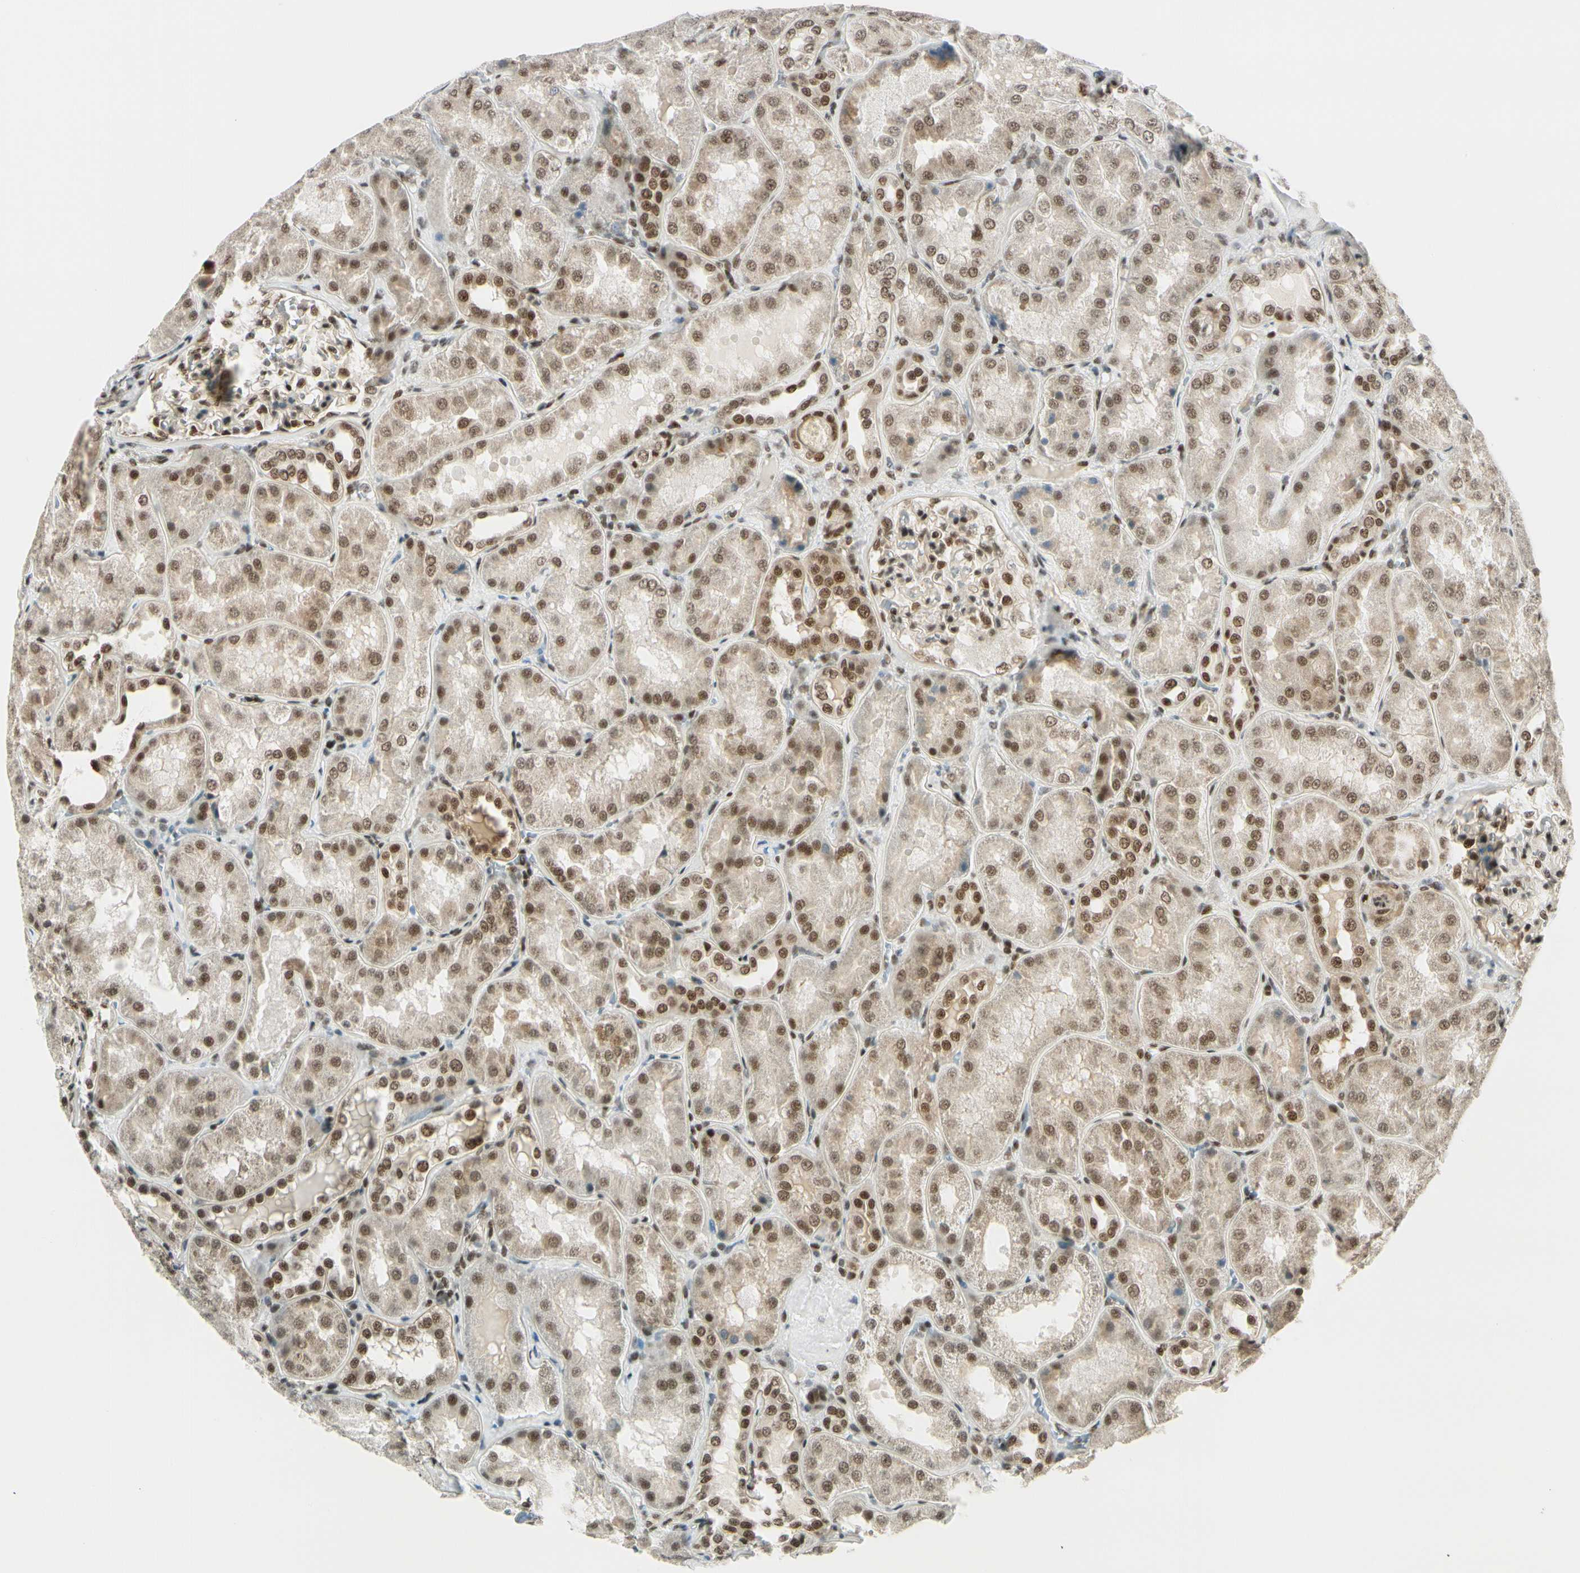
{"staining": {"intensity": "moderate", "quantity": ">75%", "location": "cytoplasmic/membranous,nuclear"}, "tissue": "kidney", "cell_type": "Cells in glomeruli", "image_type": "normal", "snomed": [{"axis": "morphology", "description": "Normal tissue, NOS"}, {"axis": "topography", "description": "Kidney"}], "caption": "Protein analysis of benign kidney demonstrates moderate cytoplasmic/membranous,nuclear staining in approximately >75% of cells in glomeruli.", "gene": "CHAMP1", "patient": {"sex": "female", "age": 56}}